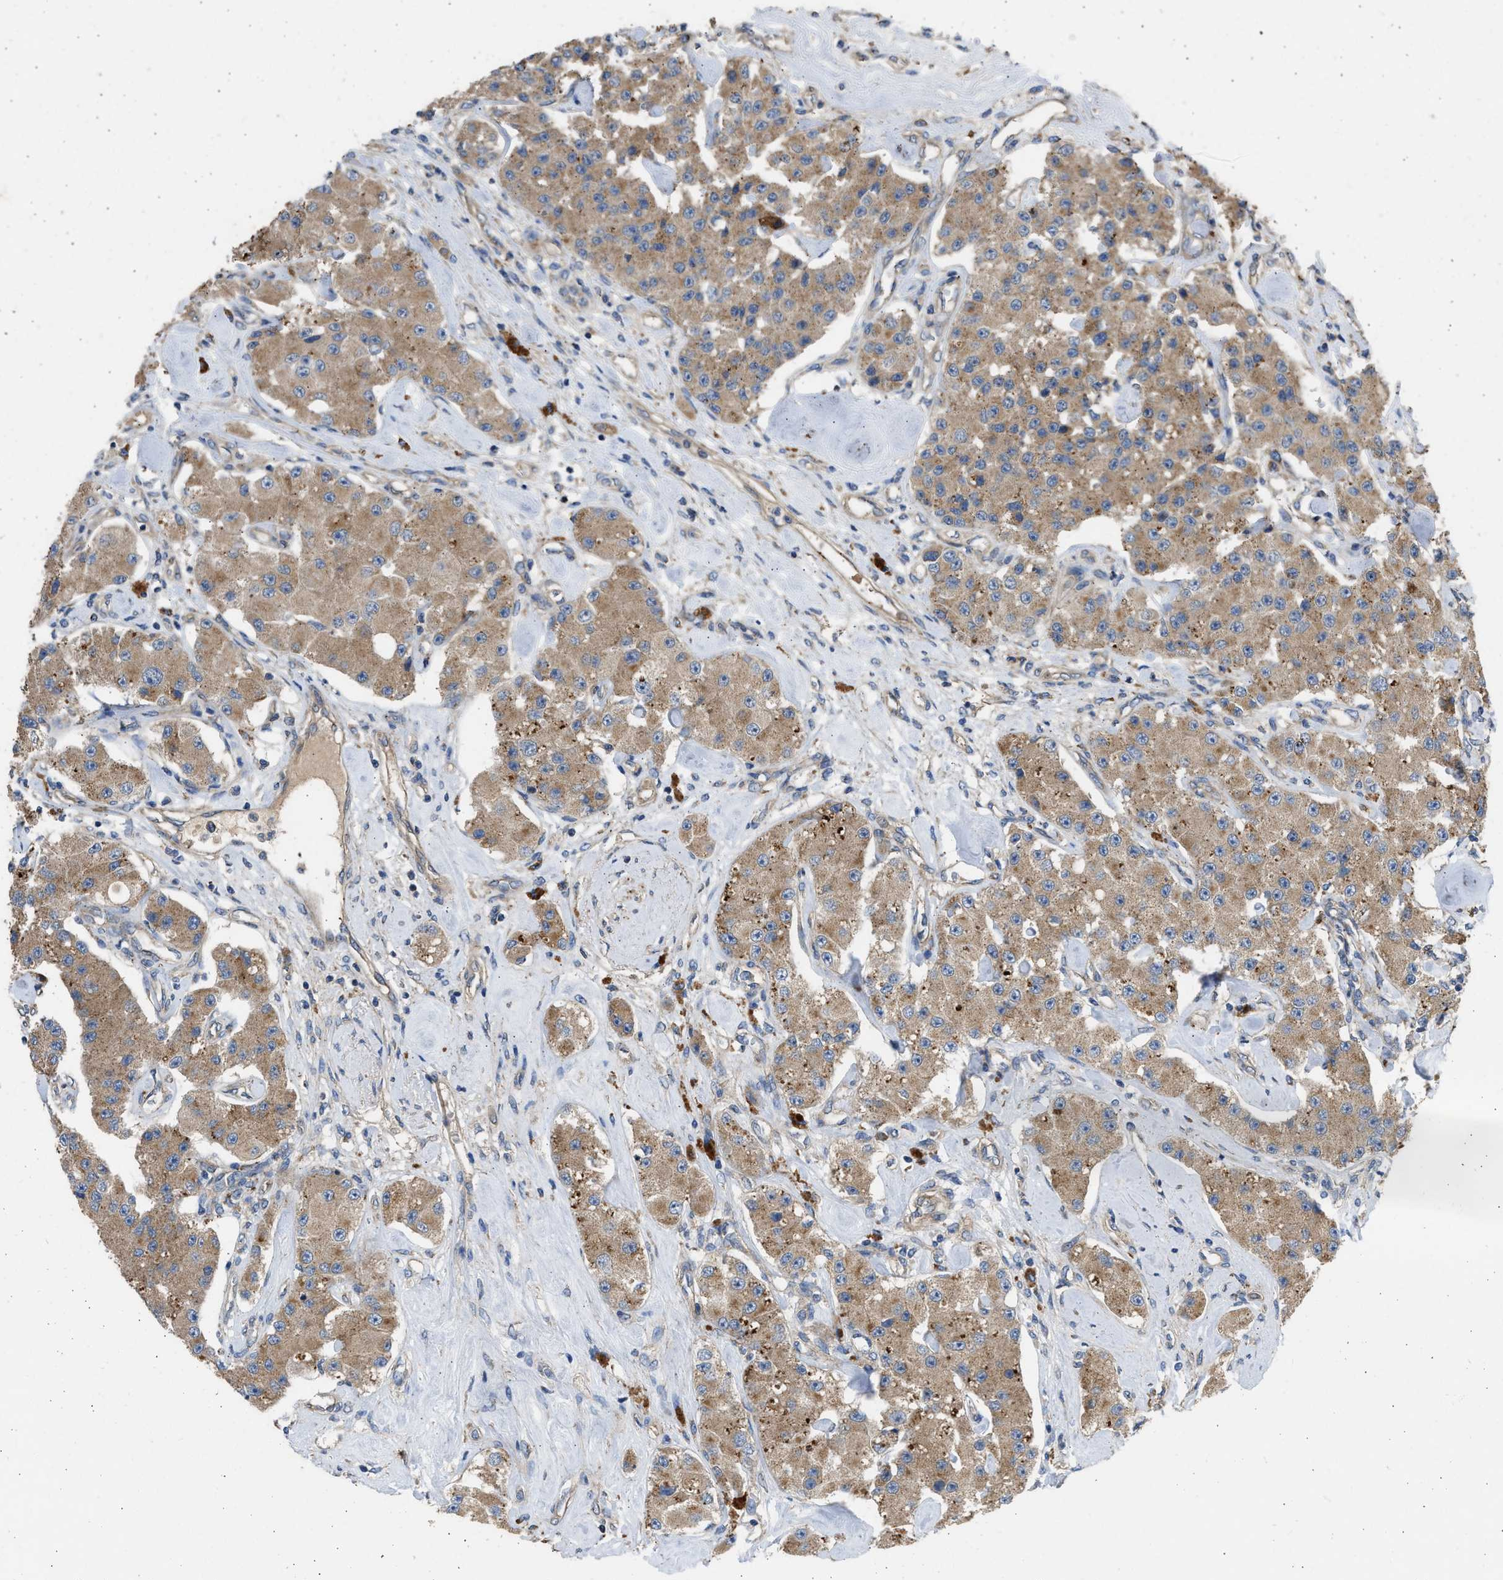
{"staining": {"intensity": "moderate", "quantity": ">75%", "location": "cytoplasmic/membranous"}, "tissue": "carcinoid", "cell_type": "Tumor cells", "image_type": "cancer", "snomed": [{"axis": "morphology", "description": "Carcinoid, malignant, NOS"}, {"axis": "topography", "description": "Pancreas"}], "caption": "This image displays carcinoid stained with immunohistochemistry (IHC) to label a protein in brown. The cytoplasmic/membranous of tumor cells show moderate positivity for the protein. Nuclei are counter-stained blue.", "gene": "CSRNP2", "patient": {"sex": "male", "age": 41}}